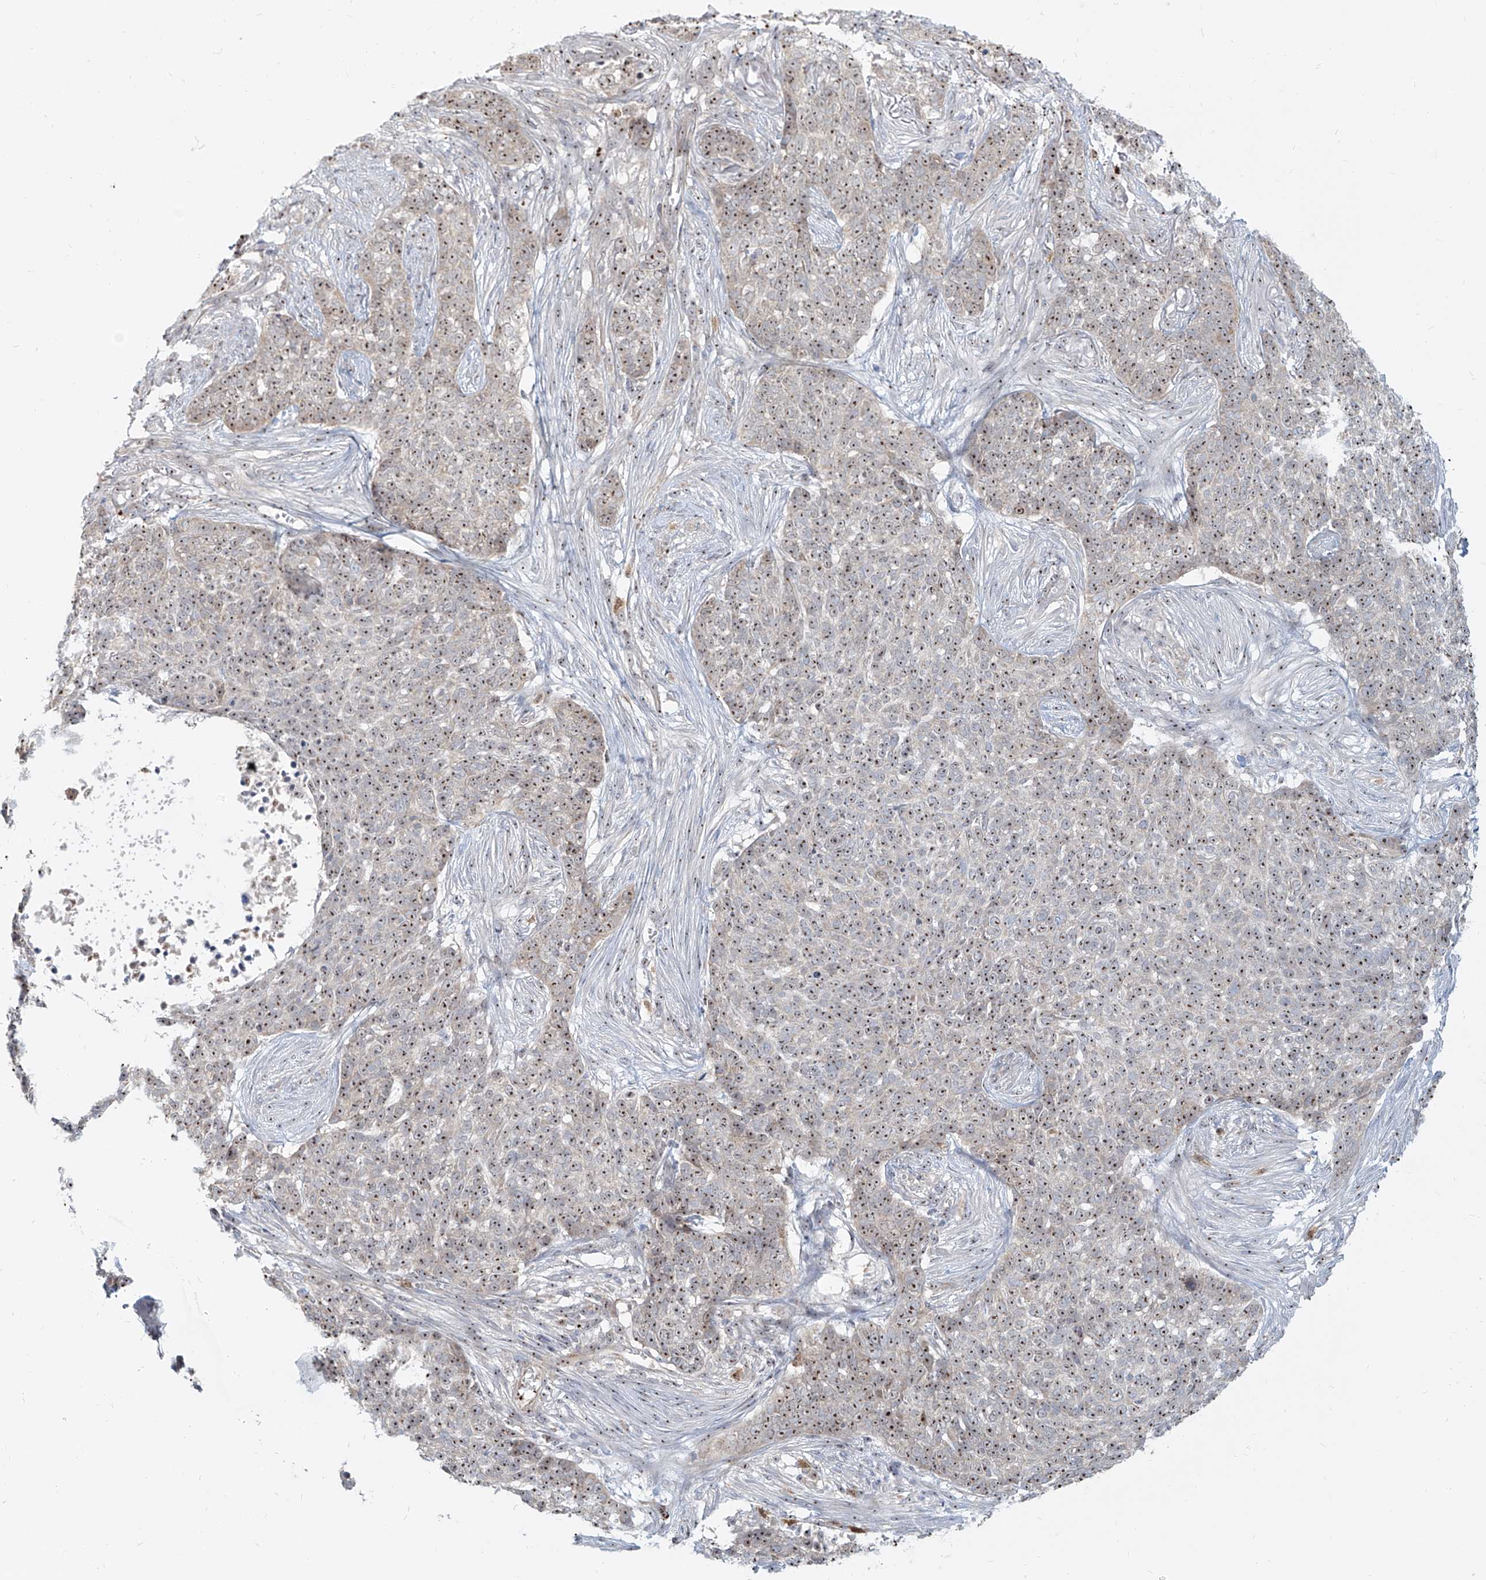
{"staining": {"intensity": "moderate", "quantity": ">75%", "location": "nuclear"}, "tissue": "skin cancer", "cell_type": "Tumor cells", "image_type": "cancer", "snomed": [{"axis": "morphology", "description": "Basal cell carcinoma"}, {"axis": "topography", "description": "Skin"}], "caption": "There is medium levels of moderate nuclear positivity in tumor cells of skin cancer (basal cell carcinoma), as demonstrated by immunohistochemical staining (brown color).", "gene": "BYSL", "patient": {"sex": "male", "age": 85}}